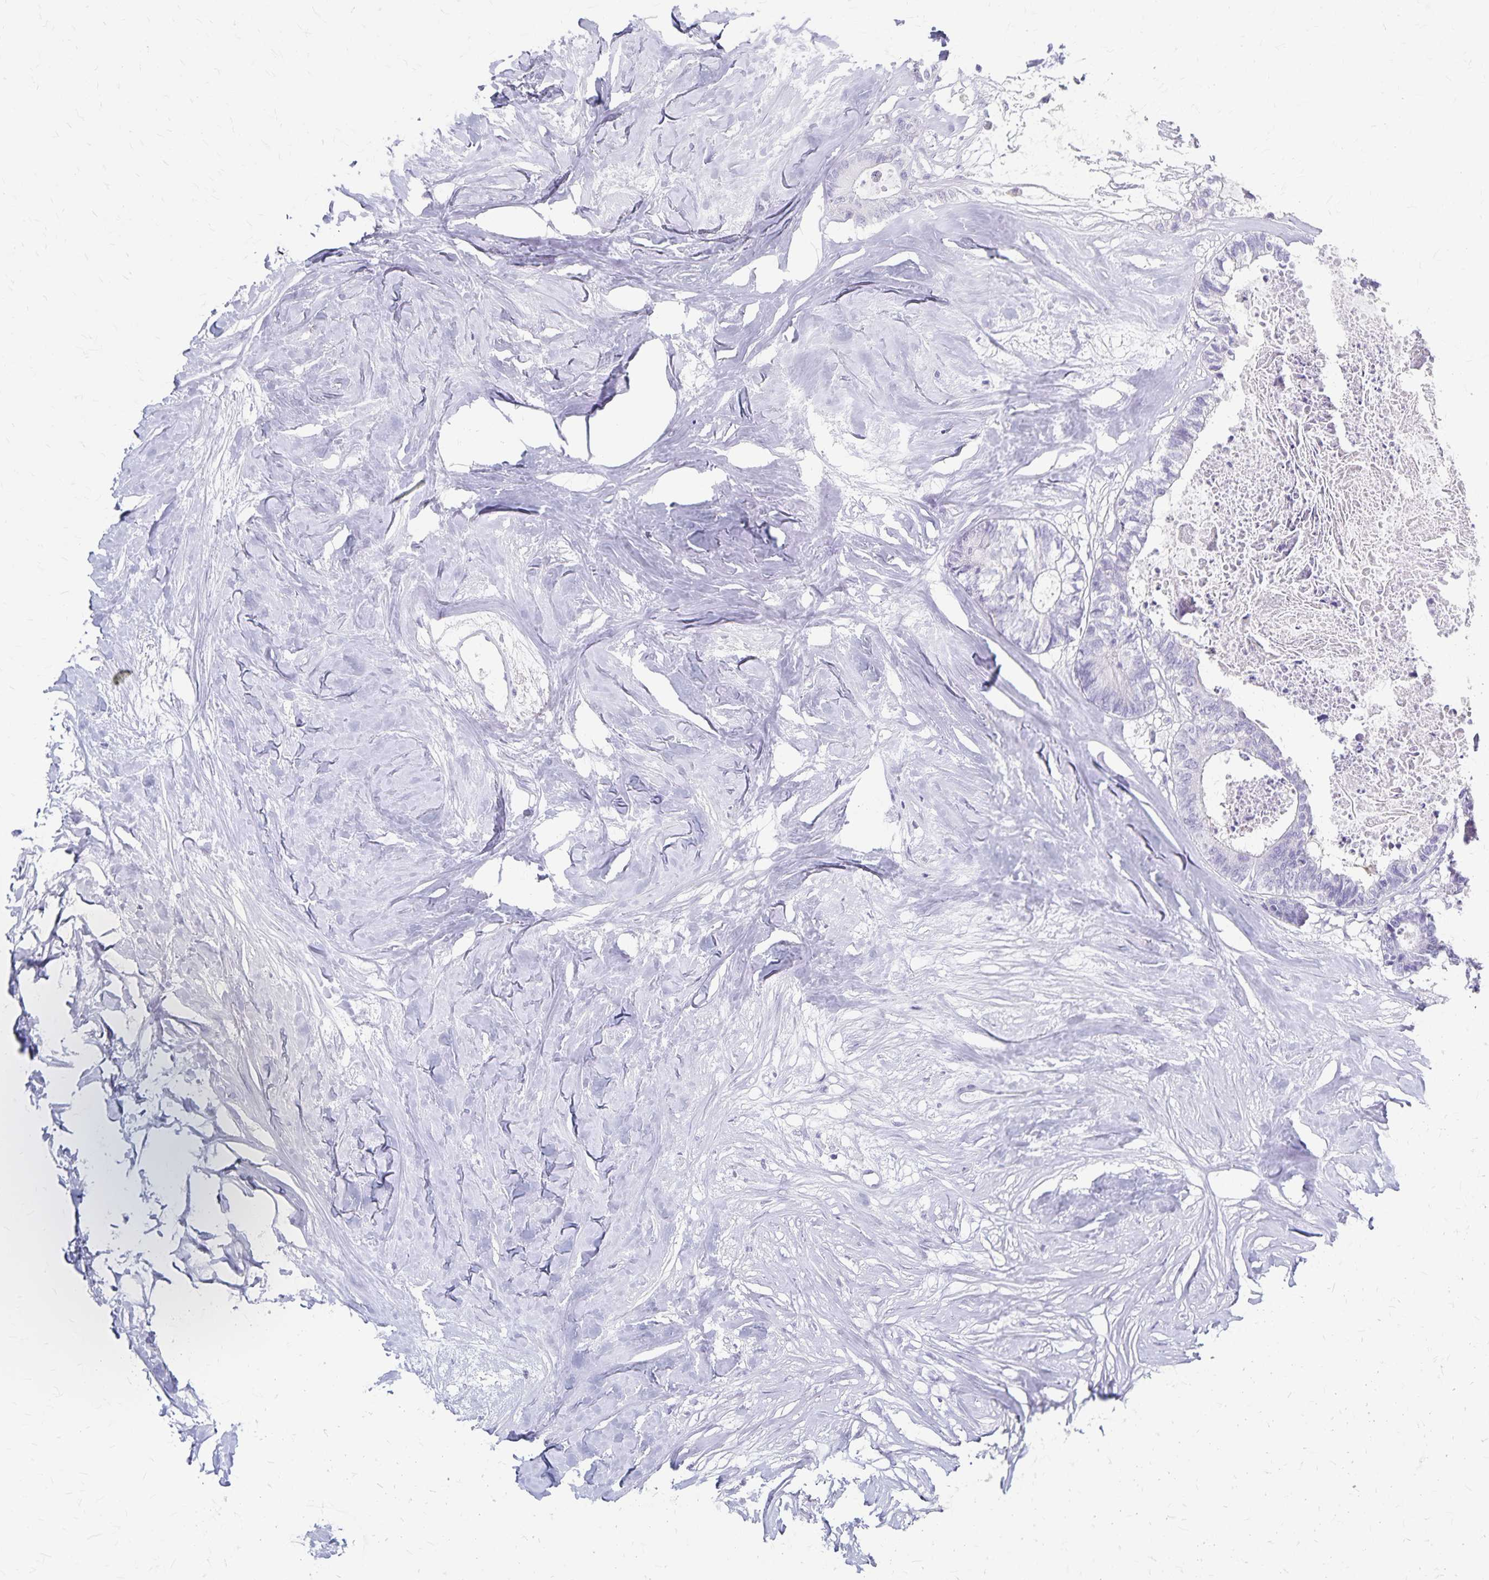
{"staining": {"intensity": "negative", "quantity": "none", "location": "none"}, "tissue": "colorectal cancer", "cell_type": "Tumor cells", "image_type": "cancer", "snomed": [{"axis": "morphology", "description": "Adenocarcinoma, NOS"}, {"axis": "topography", "description": "Colon"}, {"axis": "topography", "description": "Rectum"}], "caption": "A micrograph of human colorectal cancer is negative for staining in tumor cells. Brightfield microscopy of IHC stained with DAB (3,3'-diaminobenzidine) (brown) and hematoxylin (blue), captured at high magnification.", "gene": "GPBAR1", "patient": {"sex": "male", "age": 57}}